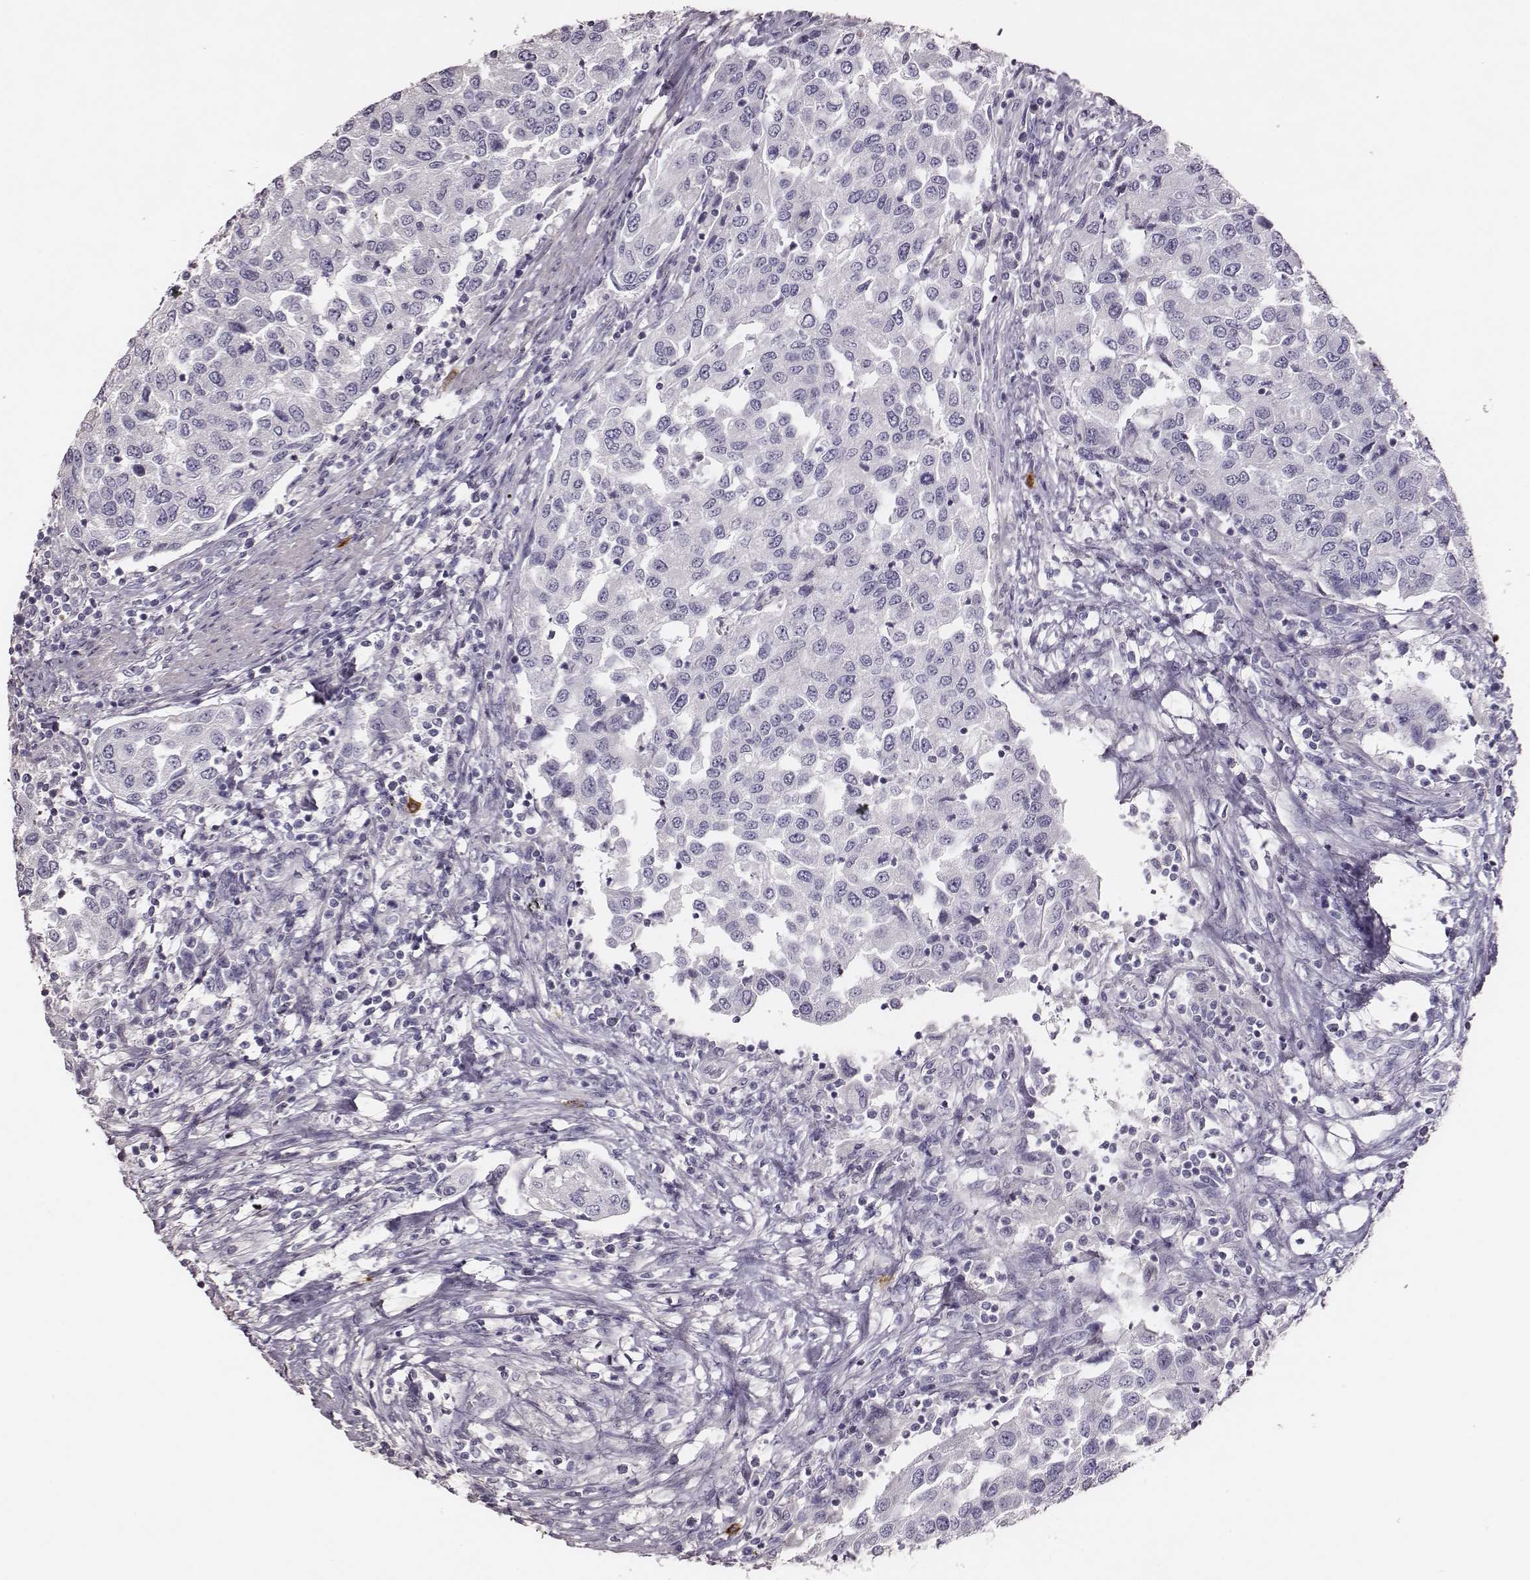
{"staining": {"intensity": "negative", "quantity": "none", "location": "none"}, "tissue": "urothelial cancer", "cell_type": "Tumor cells", "image_type": "cancer", "snomed": [{"axis": "morphology", "description": "Urothelial carcinoma, High grade"}, {"axis": "topography", "description": "Urinary bladder"}], "caption": "An immunohistochemistry image of high-grade urothelial carcinoma is shown. There is no staining in tumor cells of high-grade urothelial carcinoma. The staining was performed using DAB (3,3'-diaminobenzidine) to visualize the protein expression in brown, while the nuclei were stained in blue with hematoxylin (Magnification: 20x).", "gene": "P2RY10", "patient": {"sex": "female", "age": 78}}